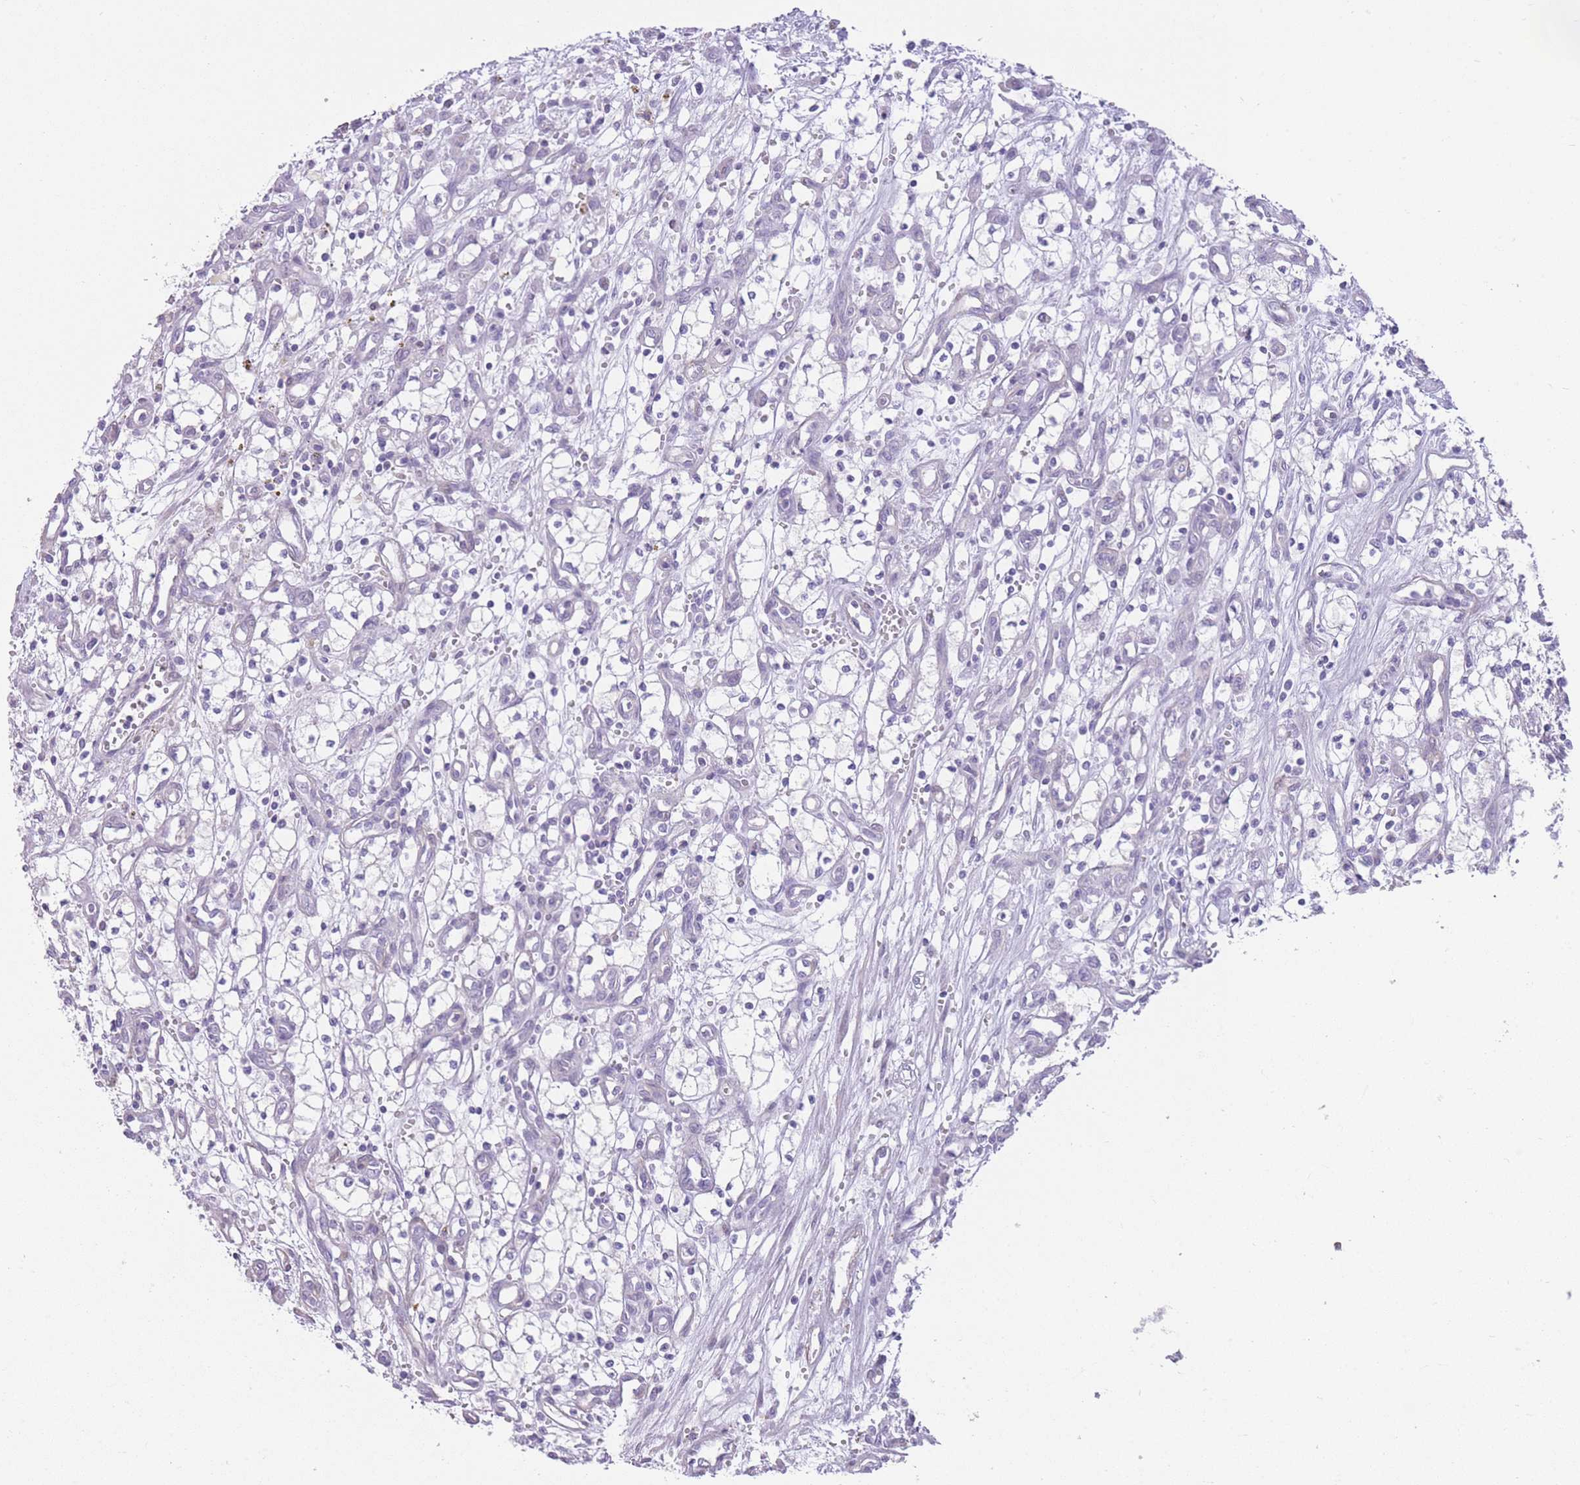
{"staining": {"intensity": "negative", "quantity": "none", "location": "none"}, "tissue": "renal cancer", "cell_type": "Tumor cells", "image_type": "cancer", "snomed": [{"axis": "morphology", "description": "Adenocarcinoma, NOS"}, {"axis": "topography", "description": "Kidney"}], "caption": "Image shows no protein expression in tumor cells of renal adenocarcinoma tissue.", "gene": "OR11H12", "patient": {"sex": "male", "age": 59}}